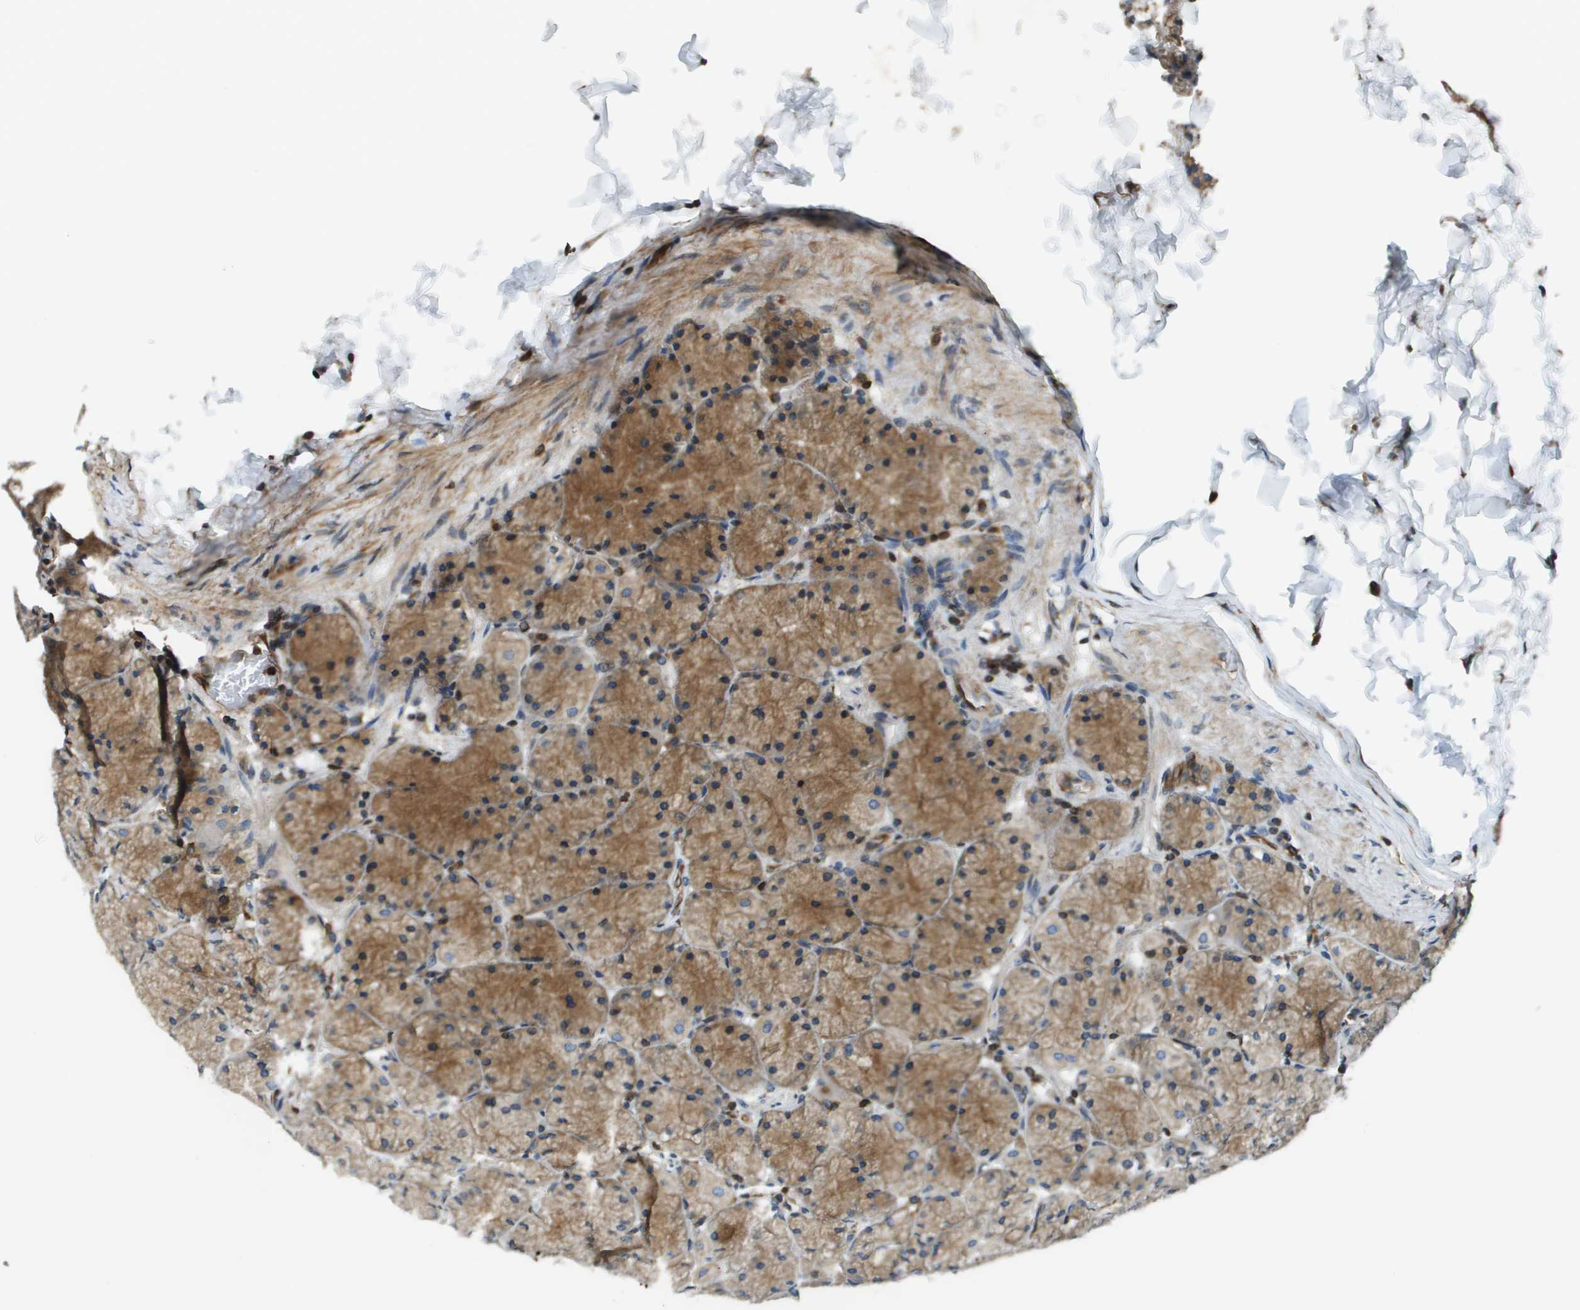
{"staining": {"intensity": "moderate", "quantity": ">75%", "location": "cytoplasmic/membranous"}, "tissue": "stomach", "cell_type": "Glandular cells", "image_type": "normal", "snomed": [{"axis": "morphology", "description": "Normal tissue, NOS"}, {"axis": "topography", "description": "Stomach, upper"}], "caption": "Stomach was stained to show a protein in brown. There is medium levels of moderate cytoplasmic/membranous staining in about >75% of glandular cells.", "gene": "ESYT1", "patient": {"sex": "female", "age": 56}}